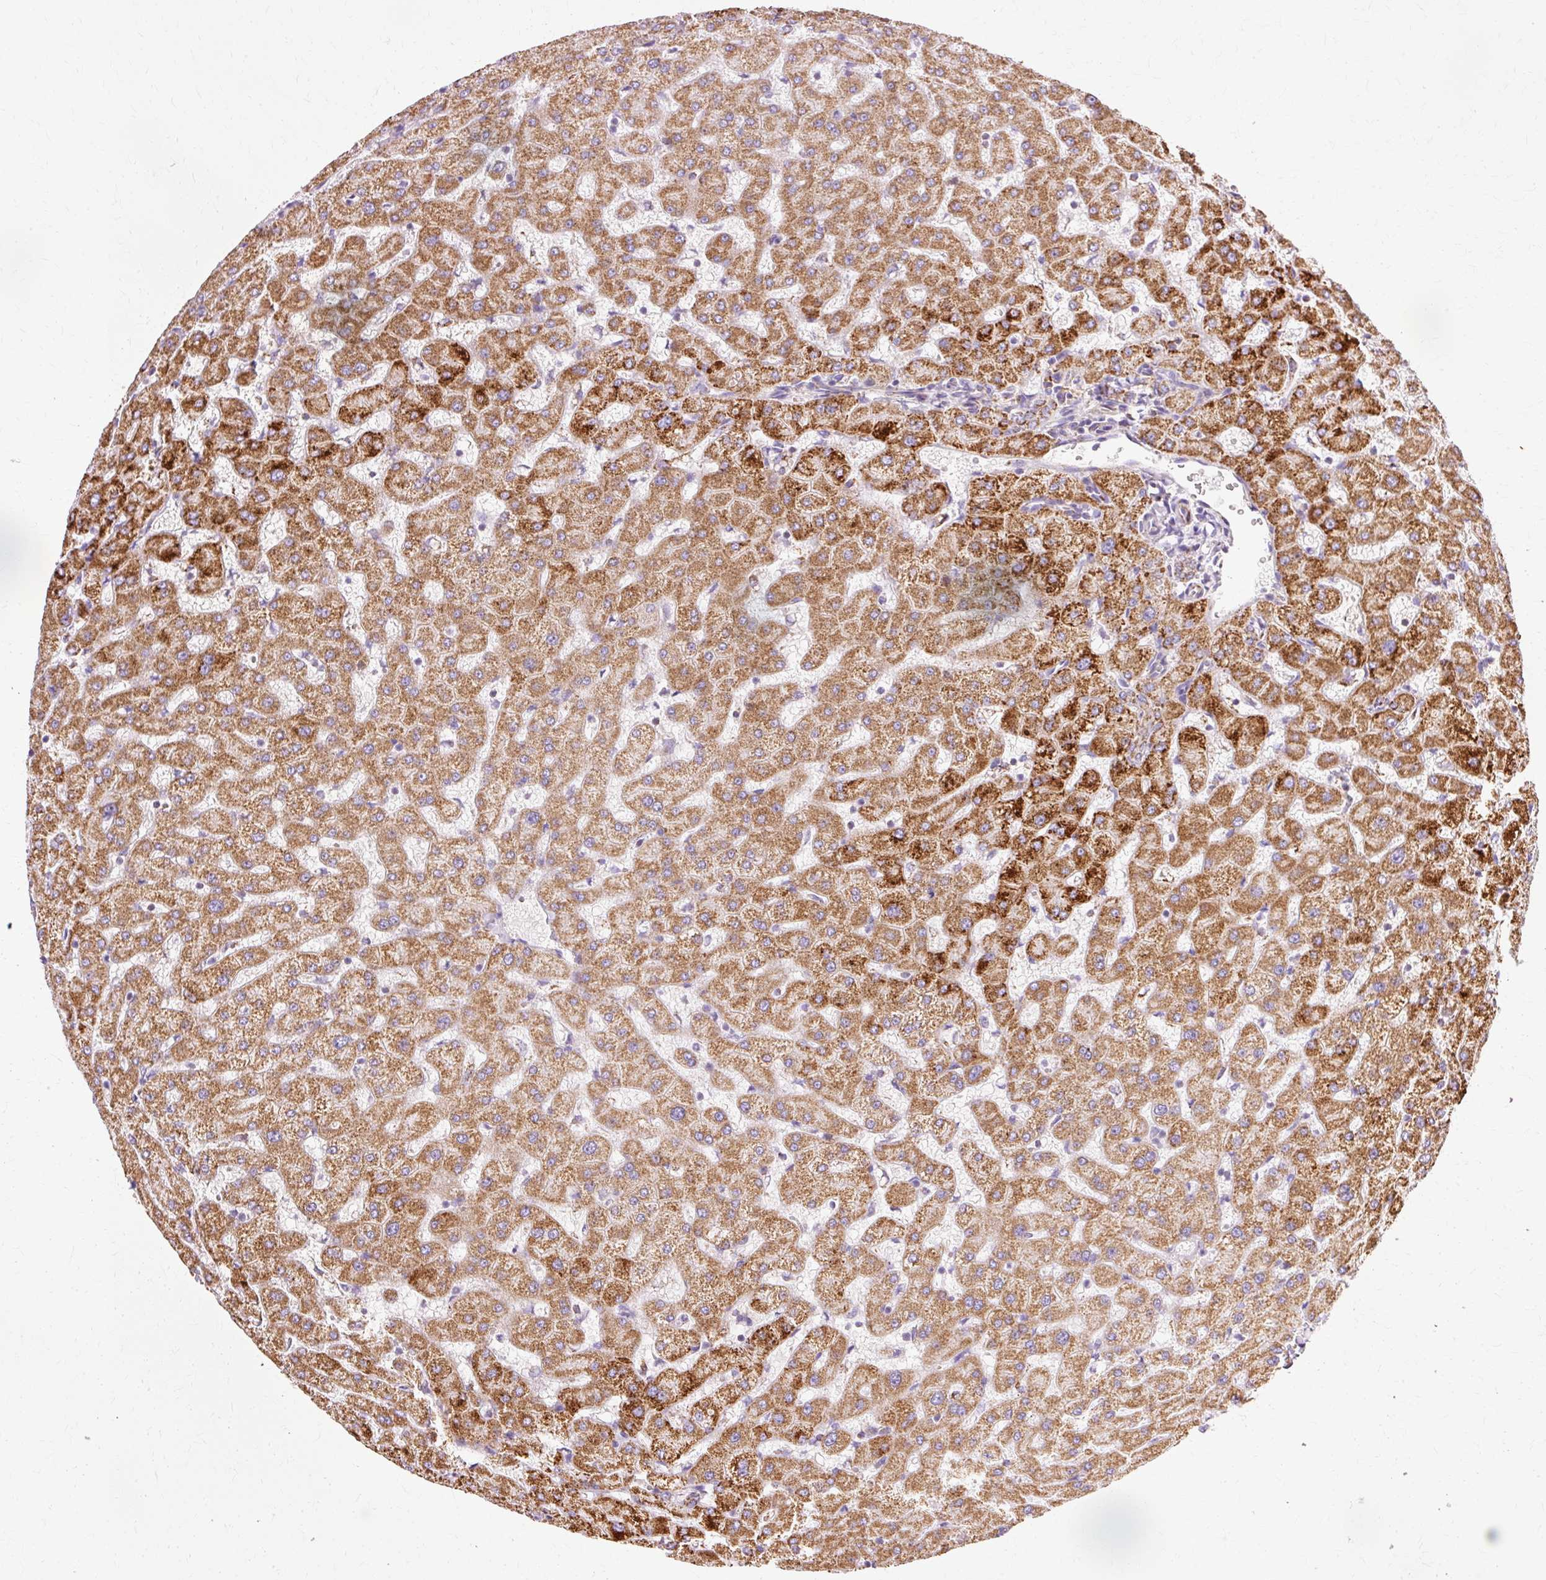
{"staining": {"intensity": "moderate", "quantity": "<25%", "location": "cytoplasmic/membranous"}, "tissue": "liver", "cell_type": "Cholangiocytes", "image_type": "normal", "snomed": [{"axis": "morphology", "description": "Normal tissue, NOS"}, {"axis": "topography", "description": "Liver"}], "caption": "Immunohistochemical staining of normal liver displays low levels of moderate cytoplasmic/membranous expression in approximately <25% of cholangiocytes. (DAB = brown stain, brightfield microscopy at high magnification).", "gene": "ATP5PO", "patient": {"sex": "female", "age": 63}}